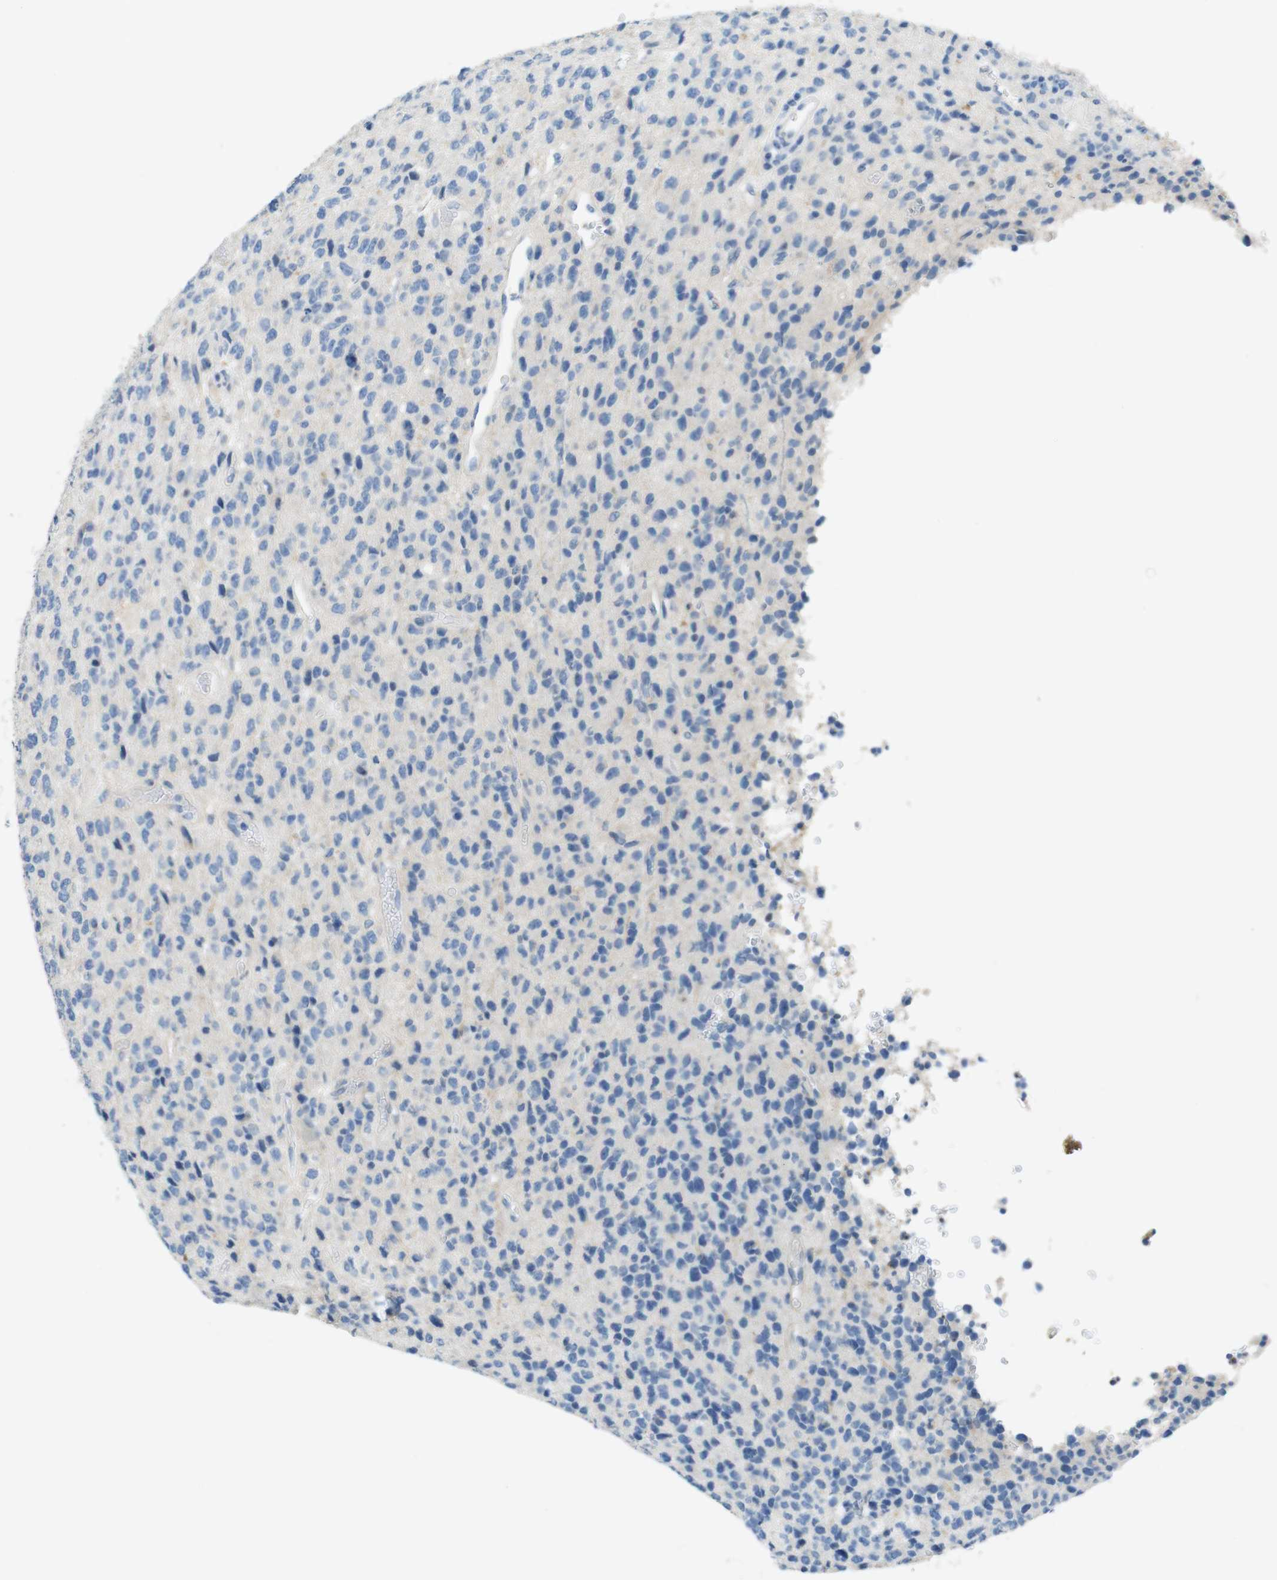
{"staining": {"intensity": "negative", "quantity": "none", "location": "none"}, "tissue": "glioma", "cell_type": "Tumor cells", "image_type": "cancer", "snomed": [{"axis": "morphology", "description": "Glioma, malignant, High grade"}, {"axis": "topography", "description": "pancreas cauda"}], "caption": "Tumor cells are negative for brown protein staining in glioma.", "gene": "TJP3", "patient": {"sex": "male", "age": 60}}